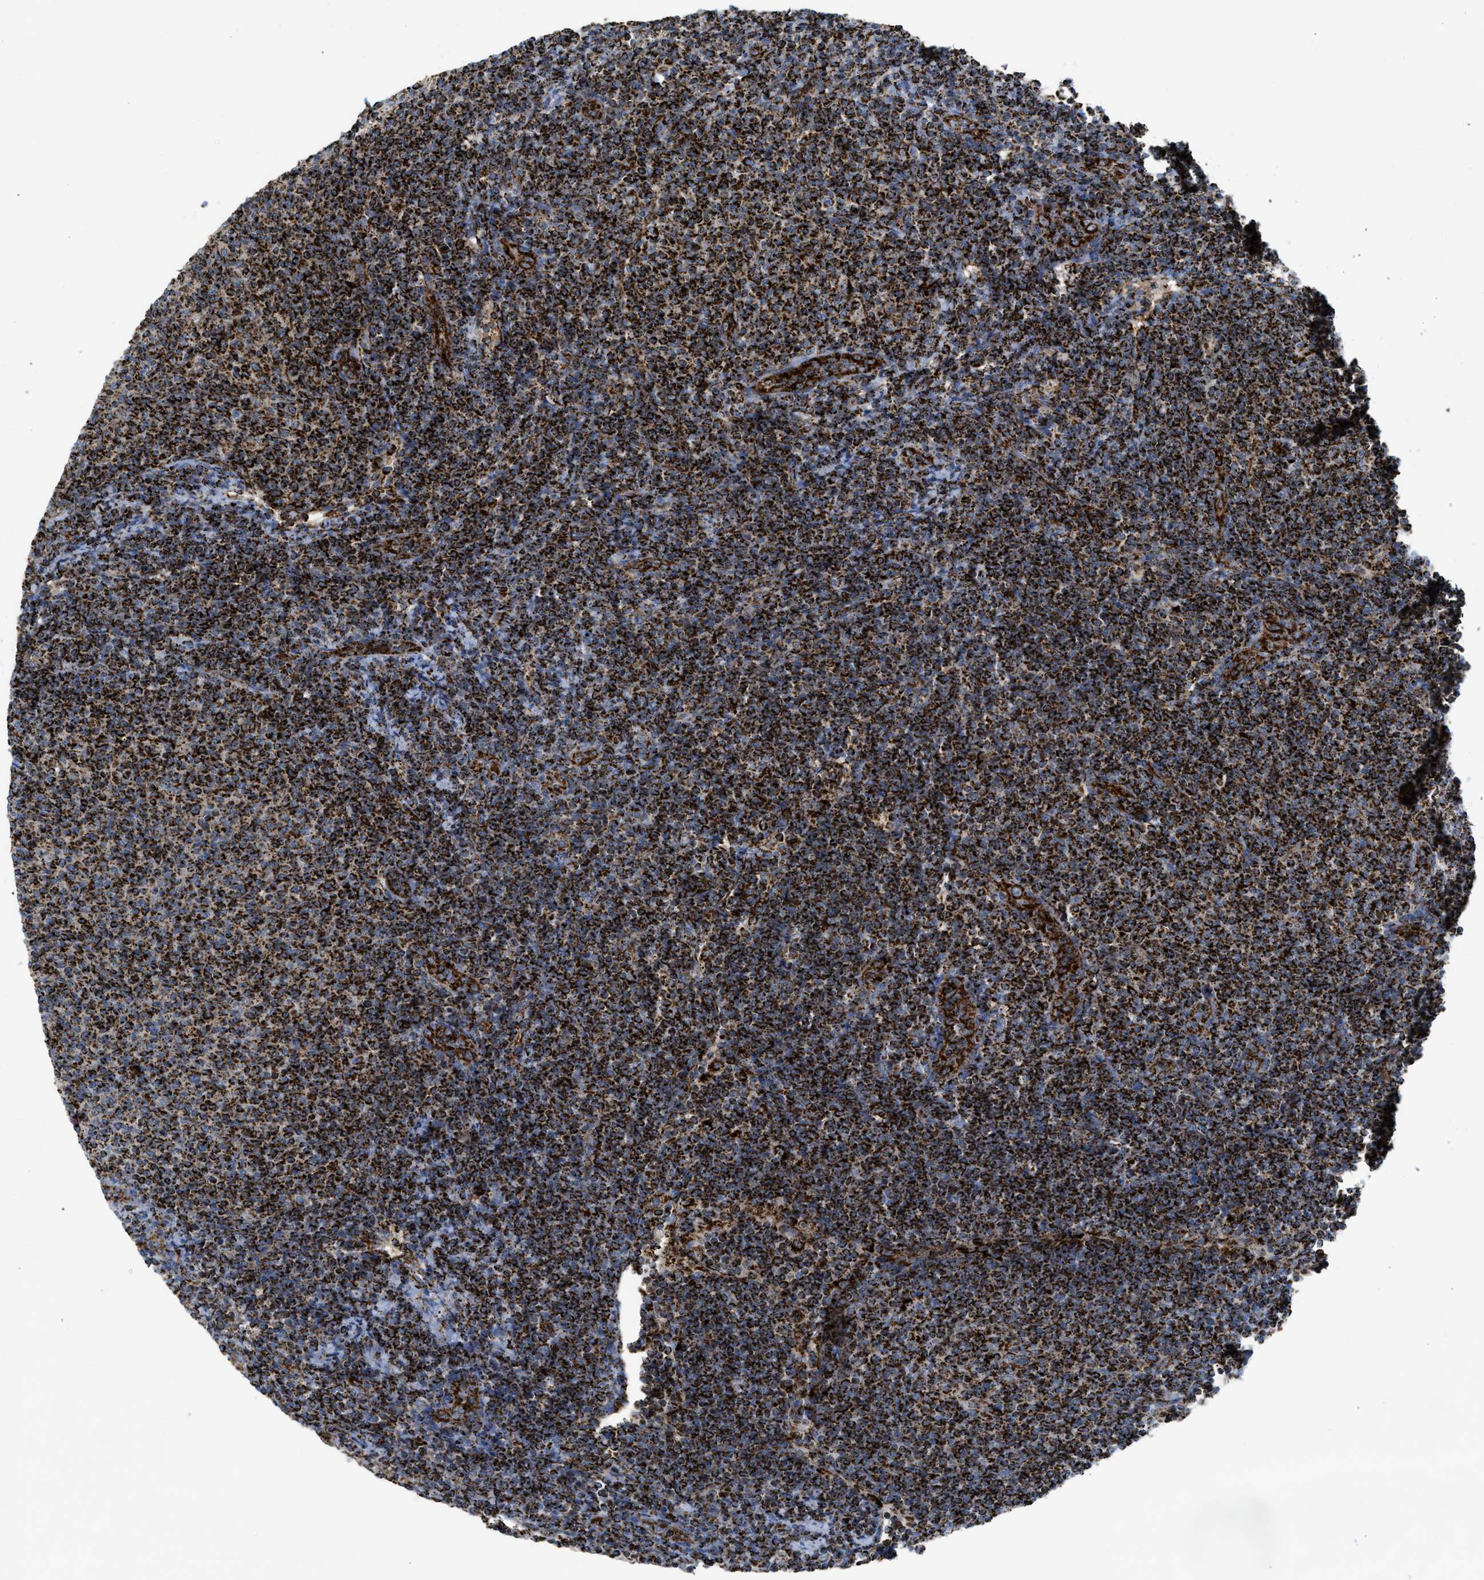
{"staining": {"intensity": "strong", "quantity": ">75%", "location": "cytoplasmic/membranous"}, "tissue": "lymphoma", "cell_type": "Tumor cells", "image_type": "cancer", "snomed": [{"axis": "morphology", "description": "Malignant lymphoma, non-Hodgkin's type, Low grade"}, {"axis": "topography", "description": "Lymph node"}], "caption": "Low-grade malignant lymphoma, non-Hodgkin's type stained with a protein marker reveals strong staining in tumor cells.", "gene": "SQOR", "patient": {"sex": "male", "age": 66}}